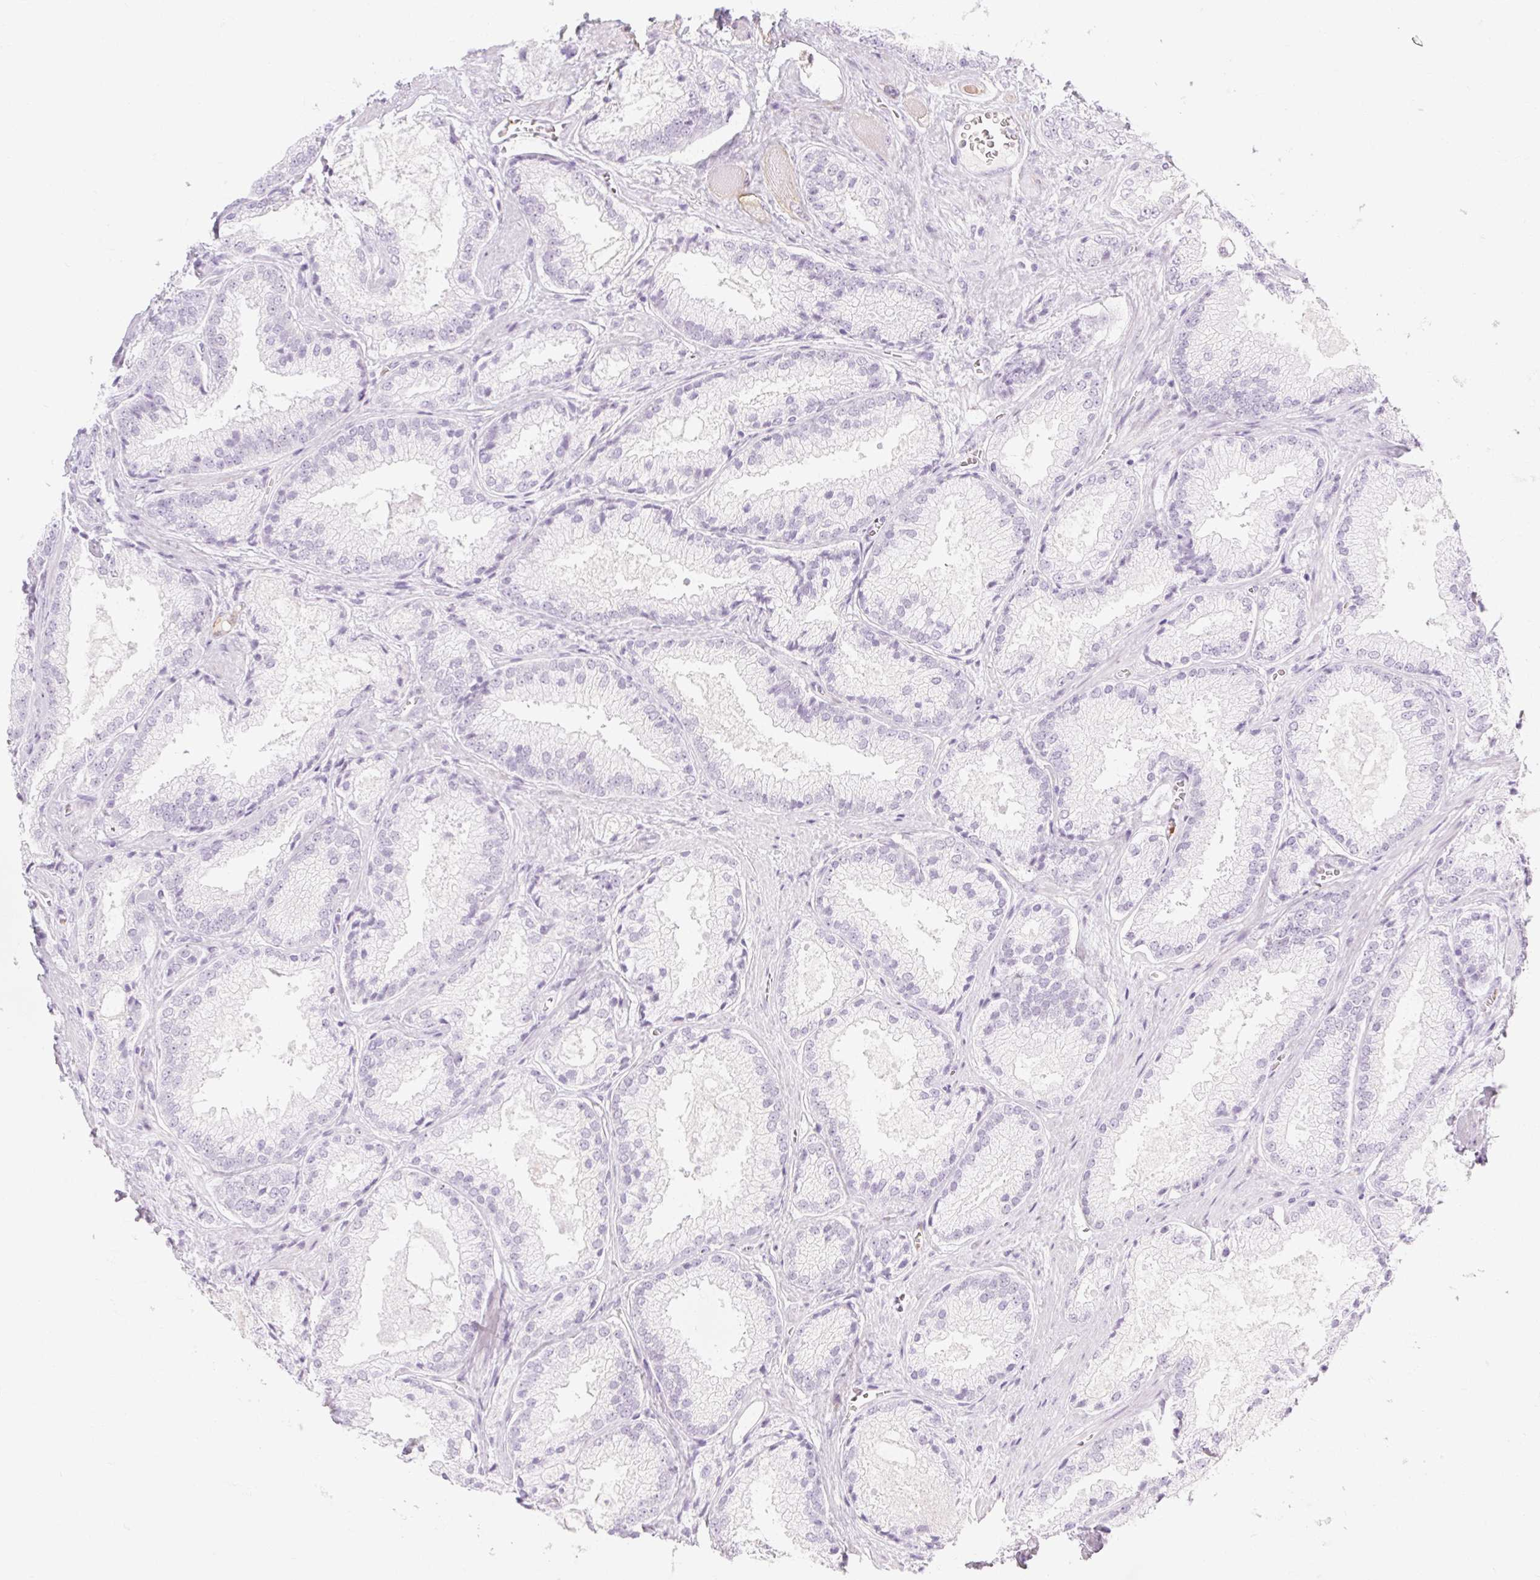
{"staining": {"intensity": "negative", "quantity": "none", "location": "none"}, "tissue": "prostate cancer", "cell_type": "Tumor cells", "image_type": "cancer", "snomed": [{"axis": "morphology", "description": "Adenocarcinoma, High grade"}, {"axis": "topography", "description": "Prostate"}], "caption": "The photomicrograph exhibits no staining of tumor cells in prostate cancer (adenocarcinoma (high-grade)).", "gene": "TAF1L", "patient": {"sex": "male", "age": 68}}